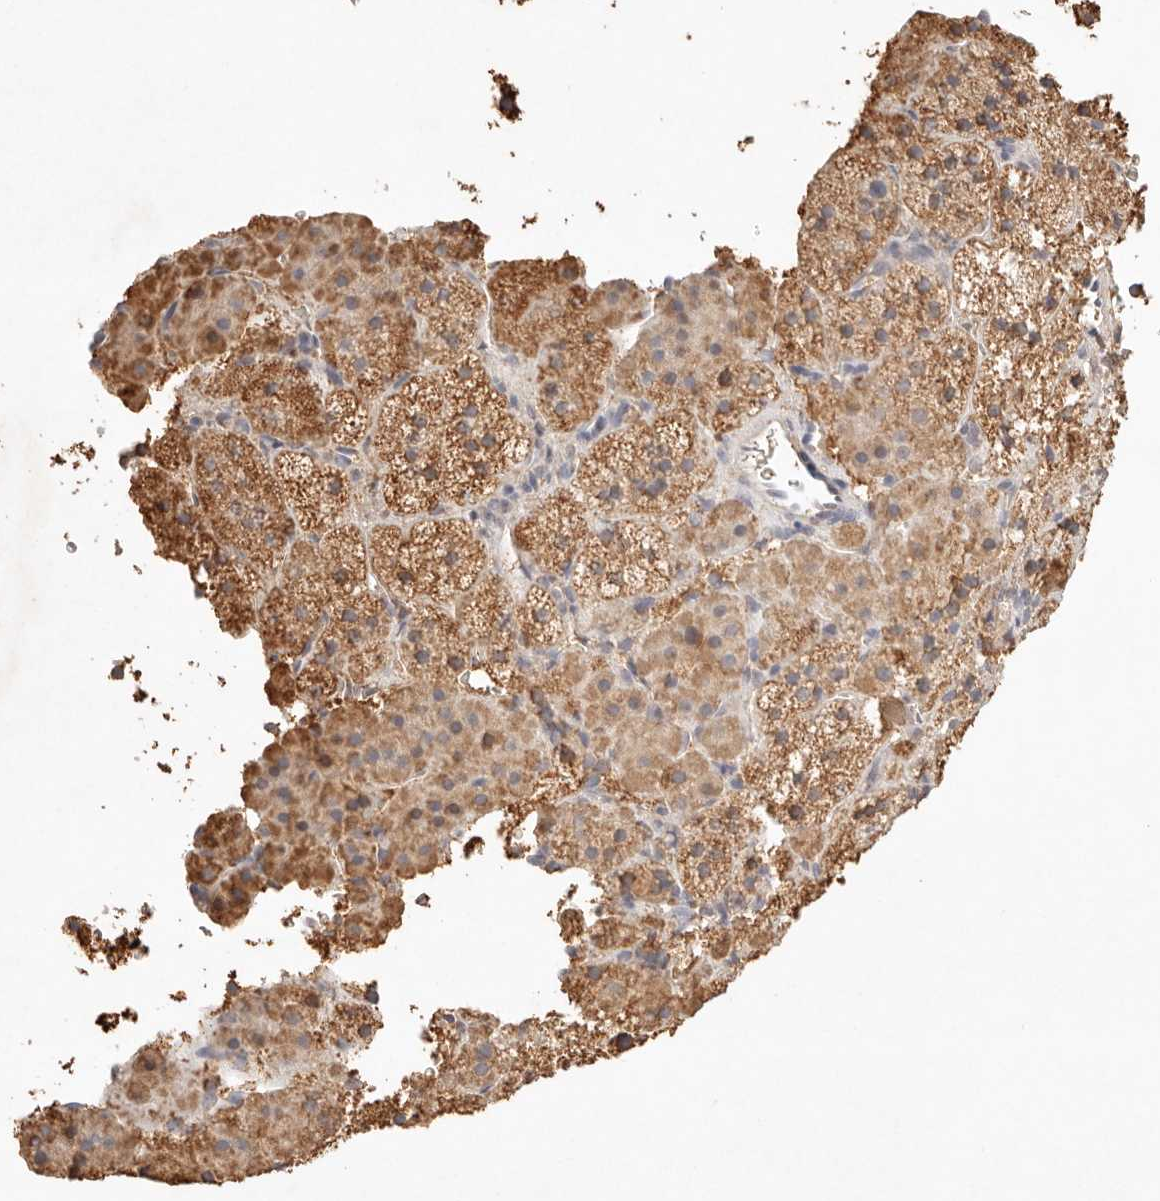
{"staining": {"intensity": "moderate", "quantity": ">75%", "location": "cytoplasmic/membranous"}, "tissue": "adrenal gland", "cell_type": "Glandular cells", "image_type": "normal", "snomed": [{"axis": "morphology", "description": "Normal tissue, NOS"}, {"axis": "topography", "description": "Adrenal gland"}], "caption": "High-magnification brightfield microscopy of unremarkable adrenal gland stained with DAB (brown) and counterstained with hematoxylin (blue). glandular cells exhibit moderate cytoplasmic/membranous expression is appreciated in about>75% of cells.", "gene": "IL1R2", "patient": {"sex": "female", "age": 44}}